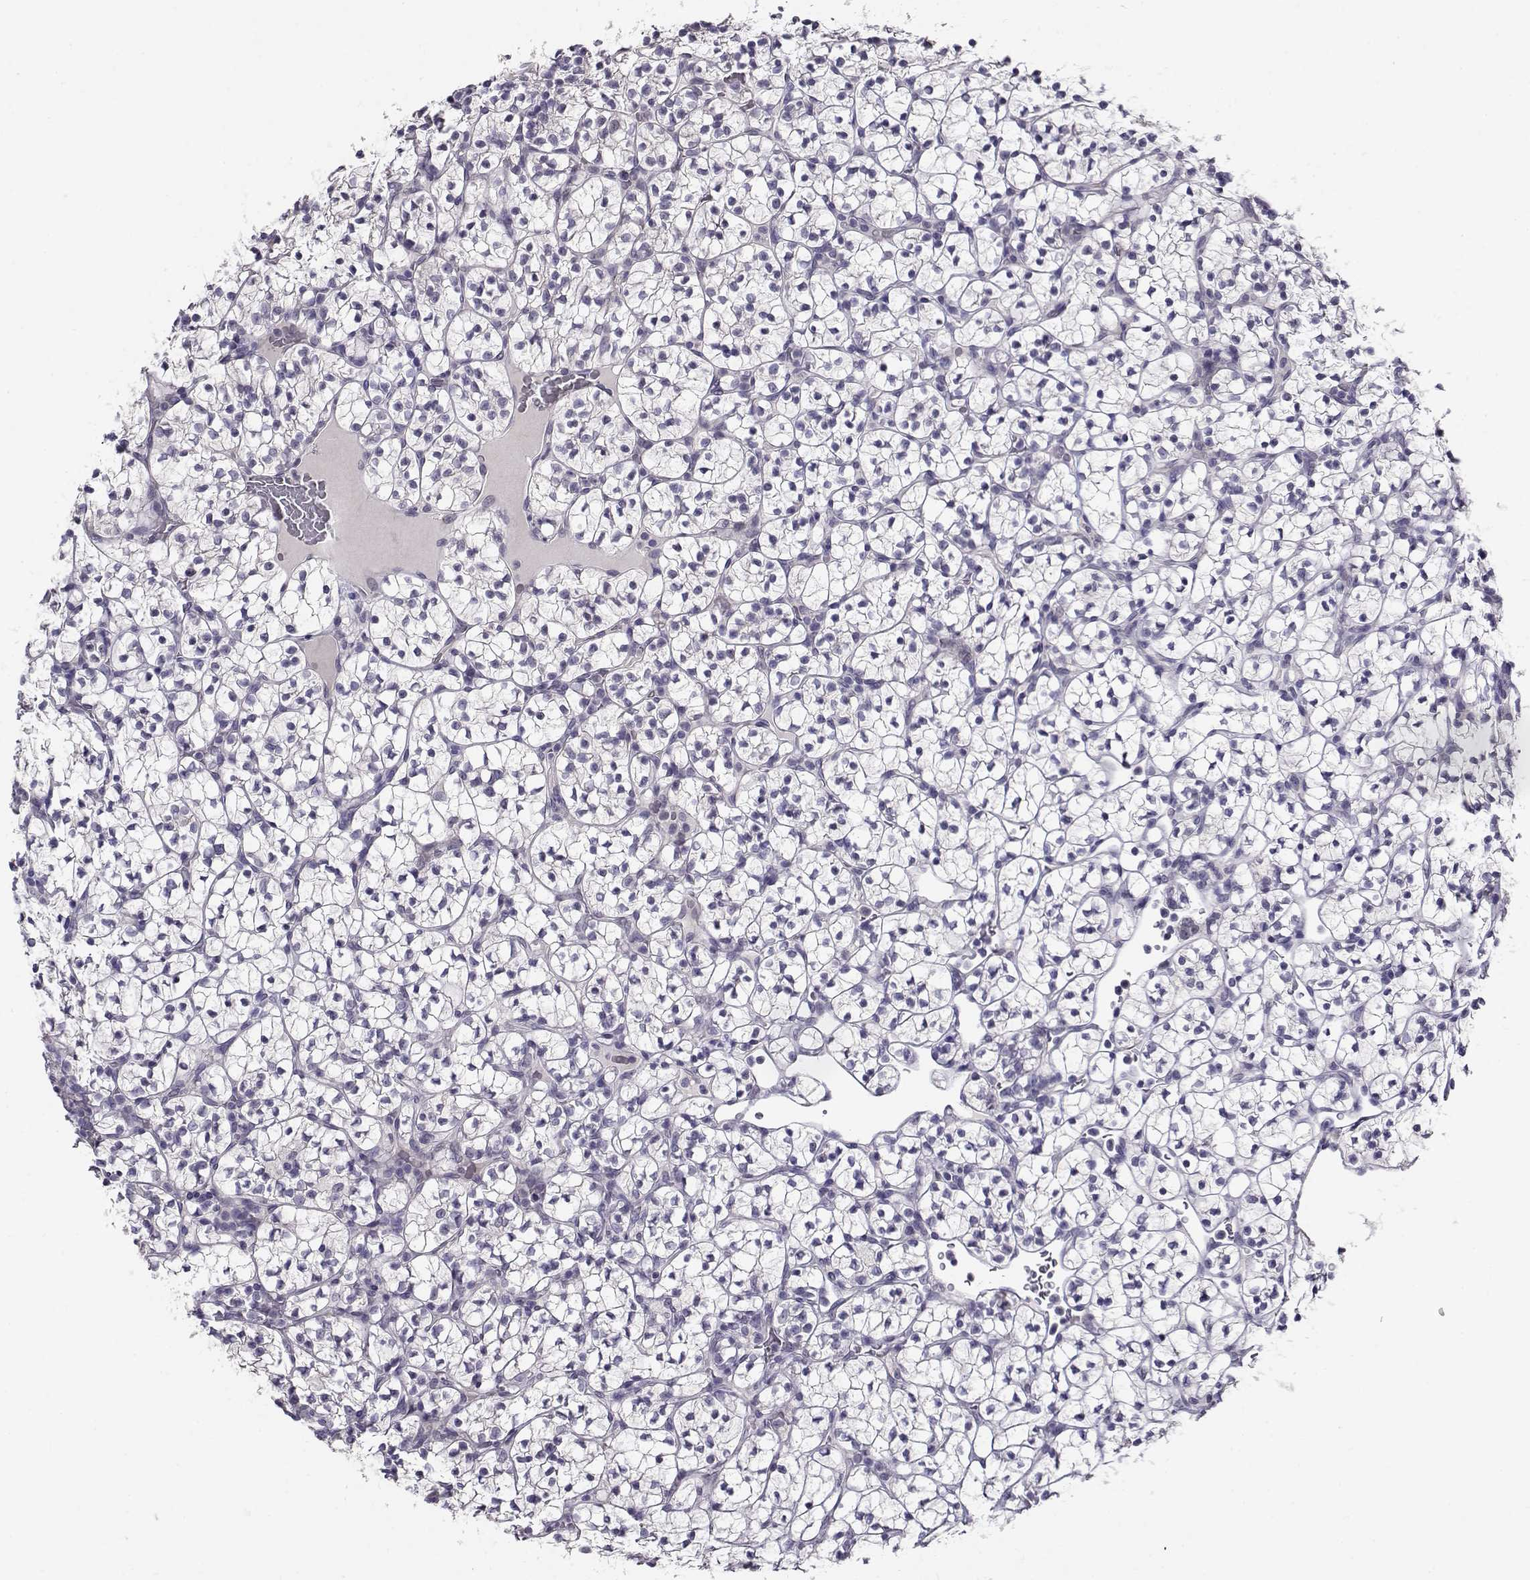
{"staining": {"intensity": "negative", "quantity": "none", "location": "none"}, "tissue": "renal cancer", "cell_type": "Tumor cells", "image_type": "cancer", "snomed": [{"axis": "morphology", "description": "Adenocarcinoma, NOS"}, {"axis": "topography", "description": "Kidney"}], "caption": "An image of renal adenocarcinoma stained for a protein exhibits no brown staining in tumor cells. (DAB (3,3'-diaminobenzidine) IHC visualized using brightfield microscopy, high magnification).", "gene": "RHOXF2", "patient": {"sex": "female", "age": 89}}